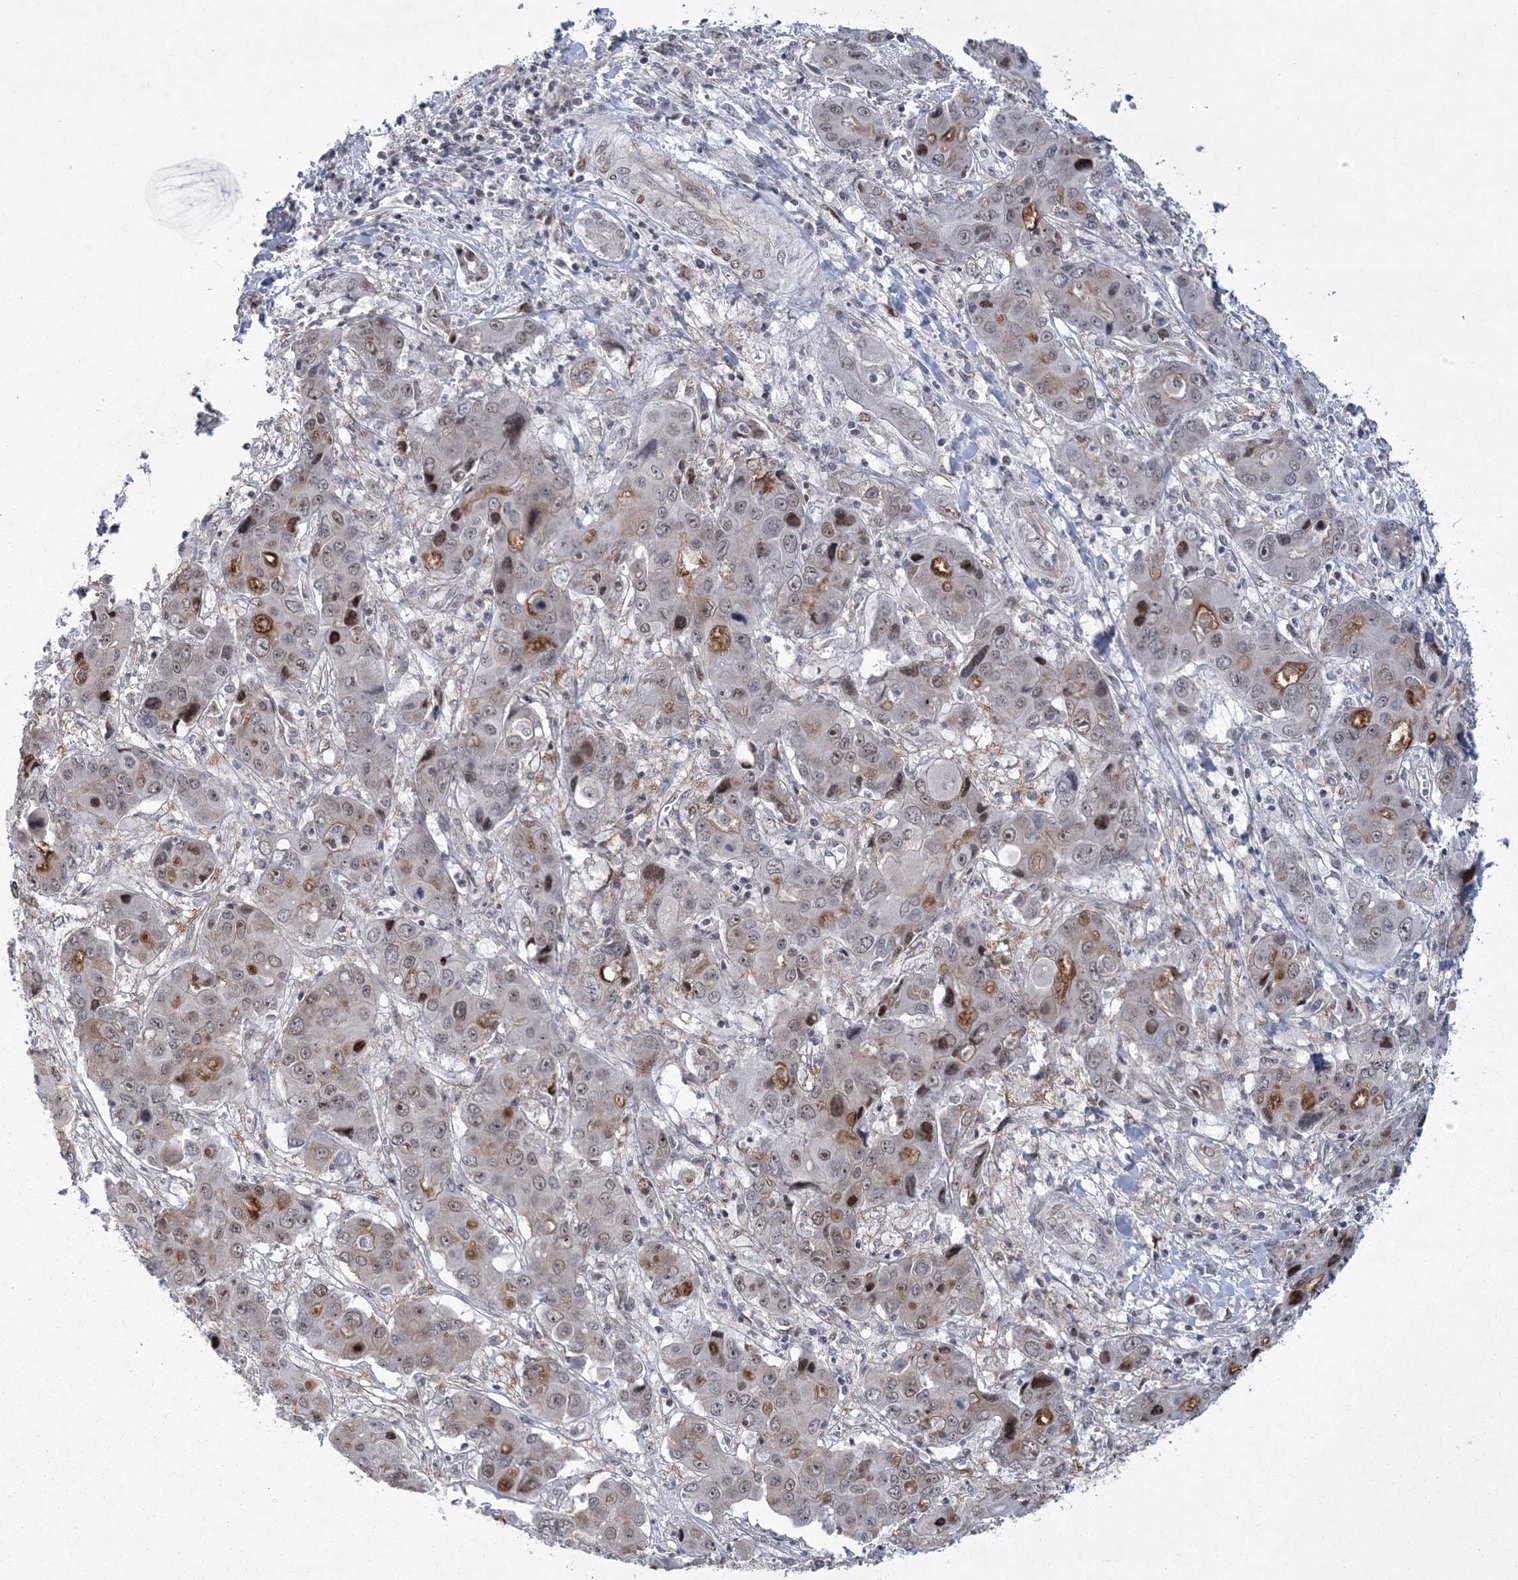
{"staining": {"intensity": "moderate", "quantity": "<25%", "location": "nuclear"}, "tissue": "liver cancer", "cell_type": "Tumor cells", "image_type": "cancer", "snomed": [{"axis": "morphology", "description": "Cholangiocarcinoma"}, {"axis": "topography", "description": "Liver"}], "caption": "Immunohistochemical staining of human liver cholangiocarcinoma reveals low levels of moderate nuclear protein positivity in approximately <25% of tumor cells. (DAB = brown stain, brightfield microscopy at high magnification).", "gene": "HOMEZ", "patient": {"sex": "male", "age": 67}}